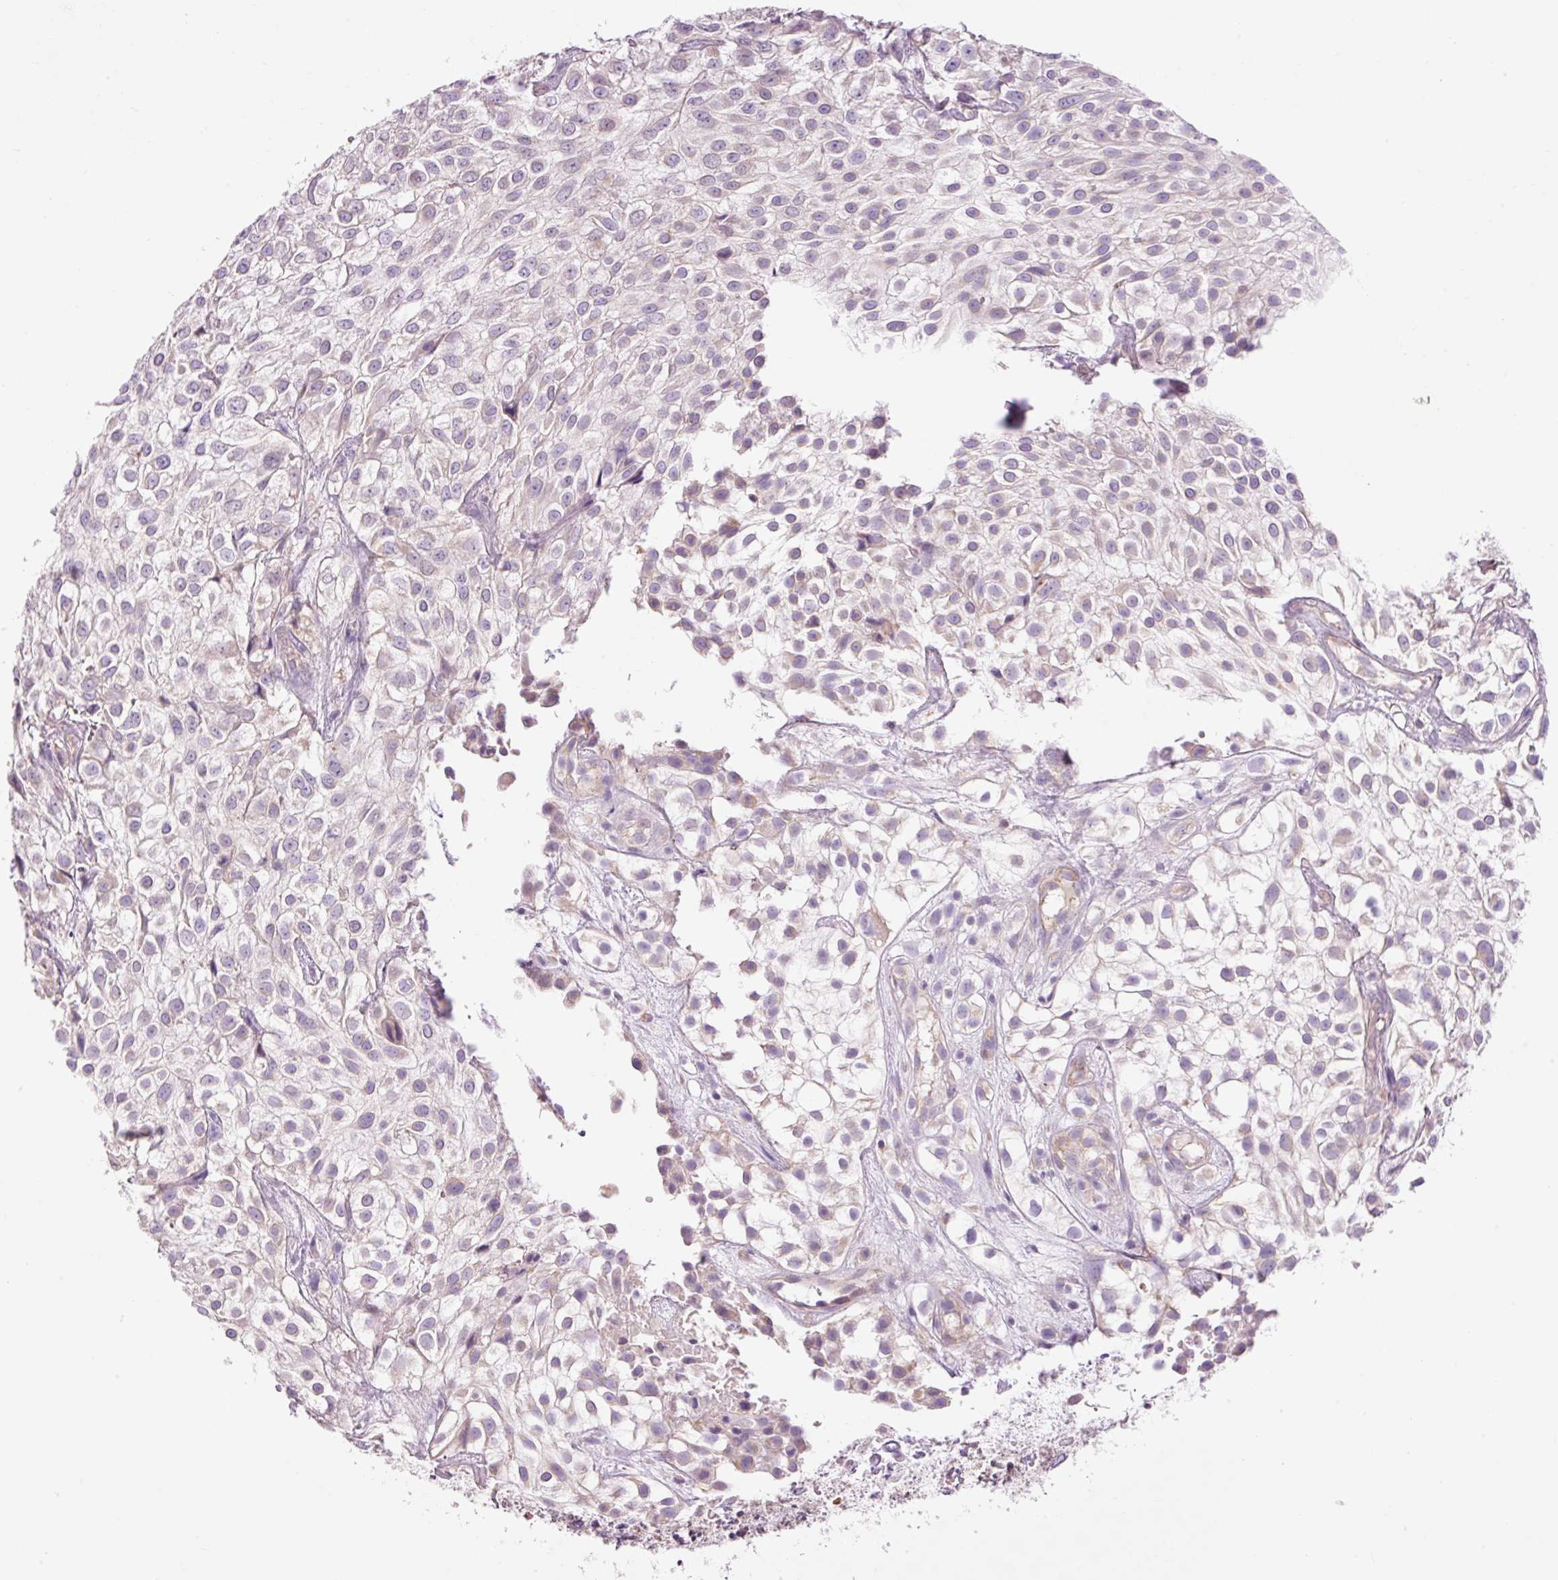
{"staining": {"intensity": "weak", "quantity": "<25%", "location": "cytoplasmic/membranous"}, "tissue": "urothelial cancer", "cell_type": "Tumor cells", "image_type": "cancer", "snomed": [{"axis": "morphology", "description": "Urothelial carcinoma, High grade"}, {"axis": "topography", "description": "Urinary bladder"}], "caption": "Tumor cells are negative for brown protein staining in urothelial carcinoma (high-grade).", "gene": "IMMT", "patient": {"sex": "male", "age": 56}}